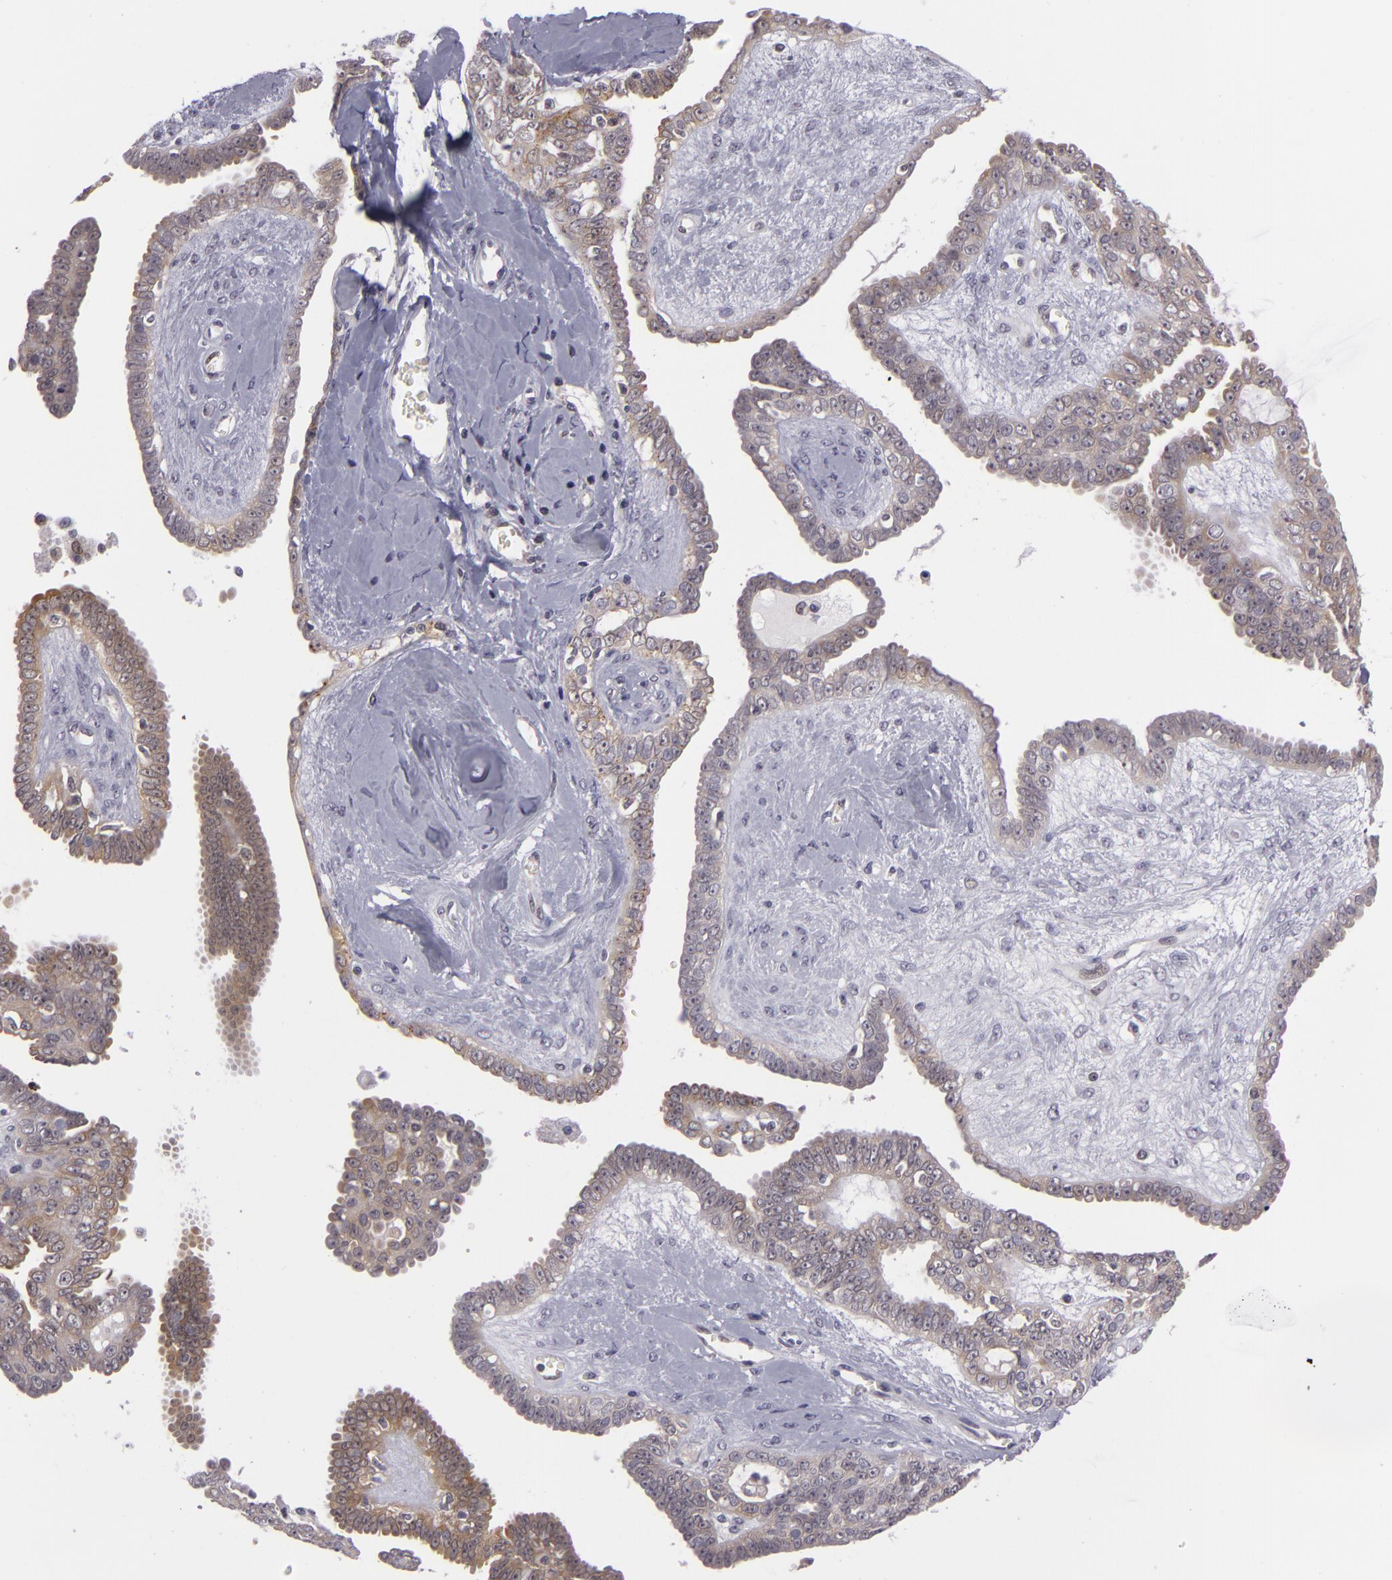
{"staining": {"intensity": "moderate", "quantity": ">75%", "location": "cytoplasmic/membranous"}, "tissue": "ovarian cancer", "cell_type": "Tumor cells", "image_type": "cancer", "snomed": [{"axis": "morphology", "description": "Cystadenocarcinoma, serous, NOS"}, {"axis": "topography", "description": "Ovary"}], "caption": "A micrograph of serous cystadenocarcinoma (ovarian) stained for a protein reveals moderate cytoplasmic/membranous brown staining in tumor cells. The staining was performed using DAB (3,3'-diaminobenzidine), with brown indicating positive protein expression. Nuclei are stained blue with hematoxylin.", "gene": "BCL10", "patient": {"sex": "female", "age": 71}}